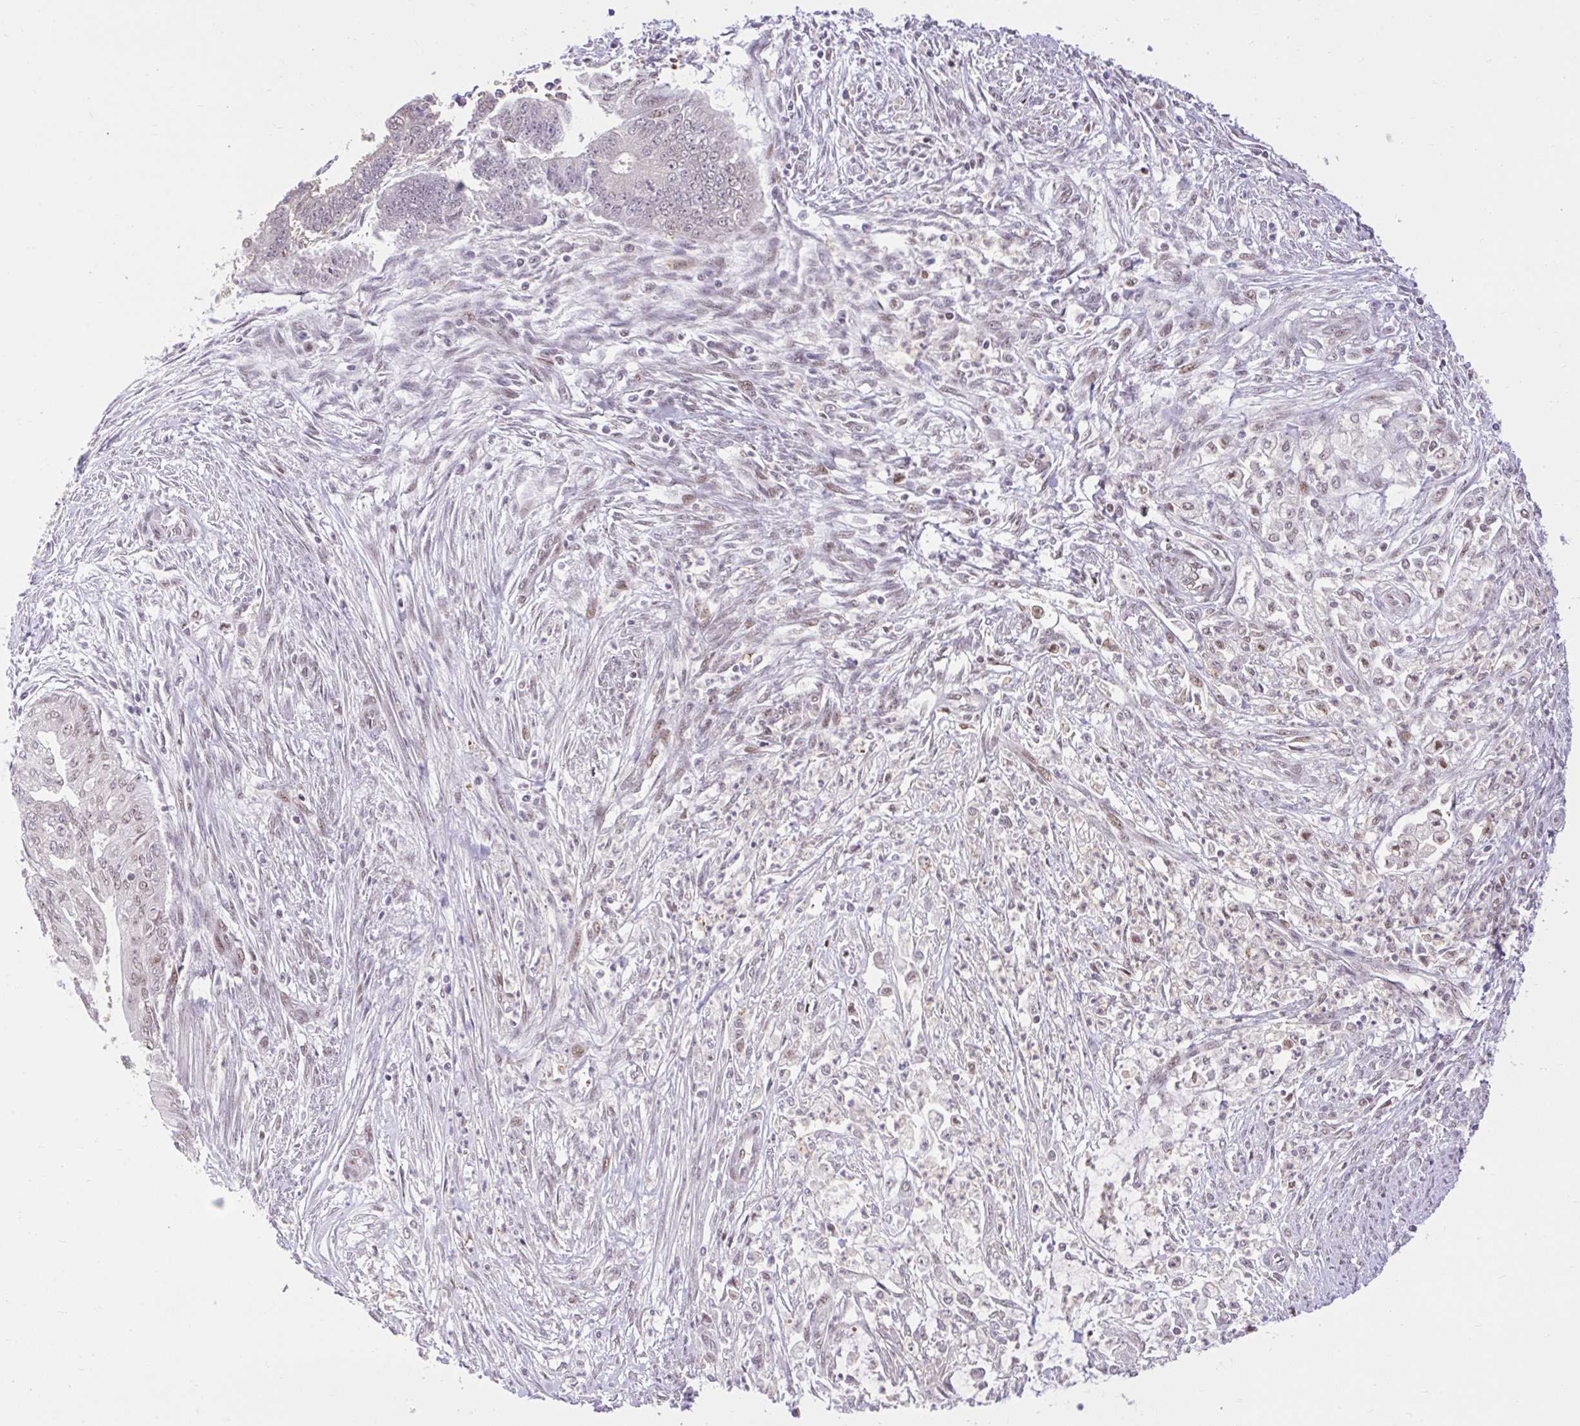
{"staining": {"intensity": "weak", "quantity": "<25%", "location": "nuclear"}, "tissue": "endometrial cancer", "cell_type": "Tumor cells", "image_type": "cancer", "snomed": [{"axis": "morphology", "description": "Adenocarcinoma, NOS"}, {"axis": "topography", "description": "Endometrium"}], "caption": "A micrograph of human adenocarcinoma (endometrial) is negative for staining in tumor cells.", "gene": "GLIS3", "patient": {"sex": "female", "age": 73}}